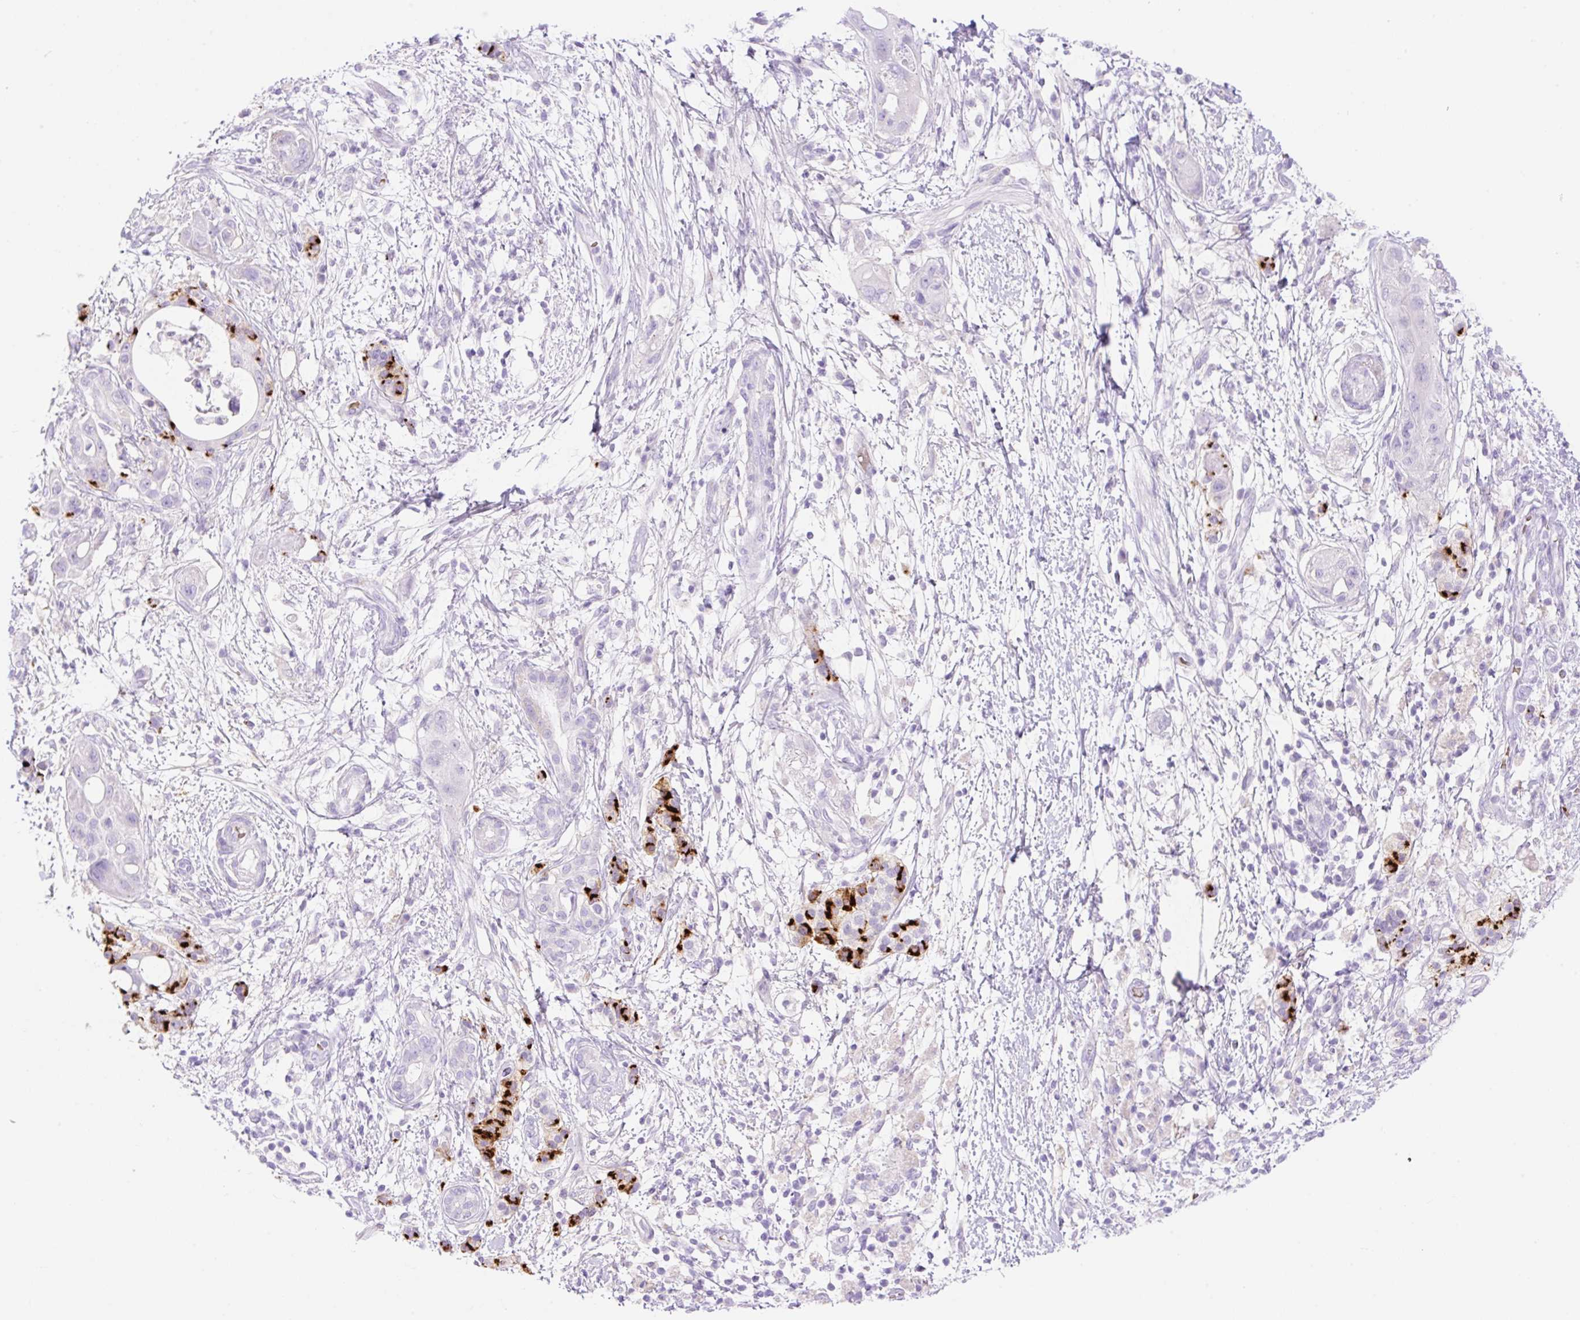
{"staining": {"intensity": "negative", "quantity": "none", "location": "none"}, "tissue": "pancreatic cancer", "cell_type": "Tumor cells", "image_type": "cancer", "snomed": [{"axis": "morphology", "description": "Adenocarcinoma, NOS"}, {"axis": "topography", "description": "Pancreas"}], "caption": "IHC of pancreatic cancer shows no staining in tumor cells.", "gene": "CDX1", "patient": {"sex": "male", "age": 68}}